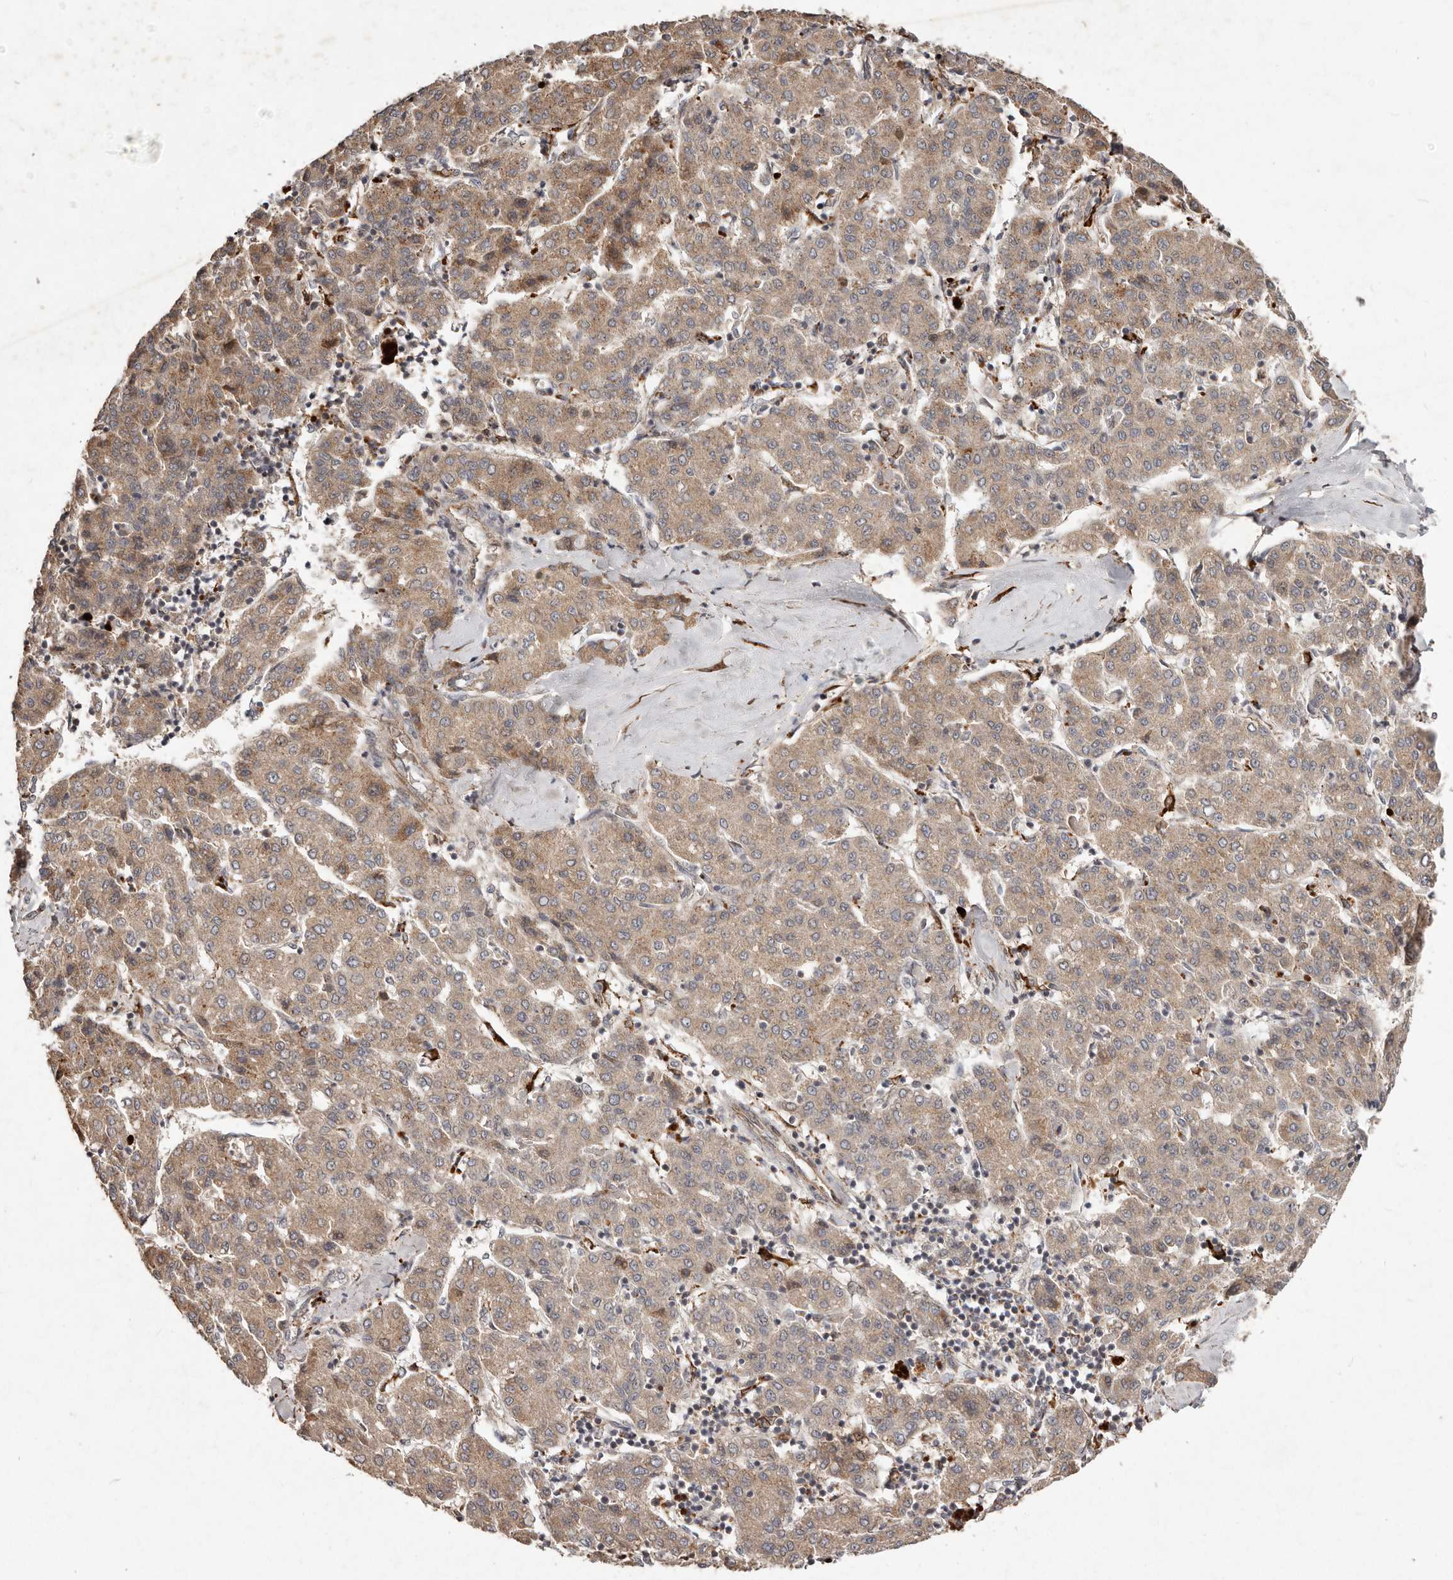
{"staining": {"intensity": "moderate", "quantity": ">75%", "location": "cytoplasmic/membranous"}, "tissue": "liver cancer", "cell_type": "Tumor cells", "image_type": "cancer", "snomed": [{"axis": "morphology", "description": "Carcinoma, Hepatocellular, NOS"}, {"axis": "topography", "description": "Liver"}], "caption": "A brown stain shows moderate cytoplasmic/membranous positivity of a protein in liver cancer tumor cells. The protein of interest is stained brown, and the nuclei are stained in blue (DAB IHC with brightfield microscopy, high magnification).", "gene": "PLOD2", "patient": {"sex": "male", "age": 65}}